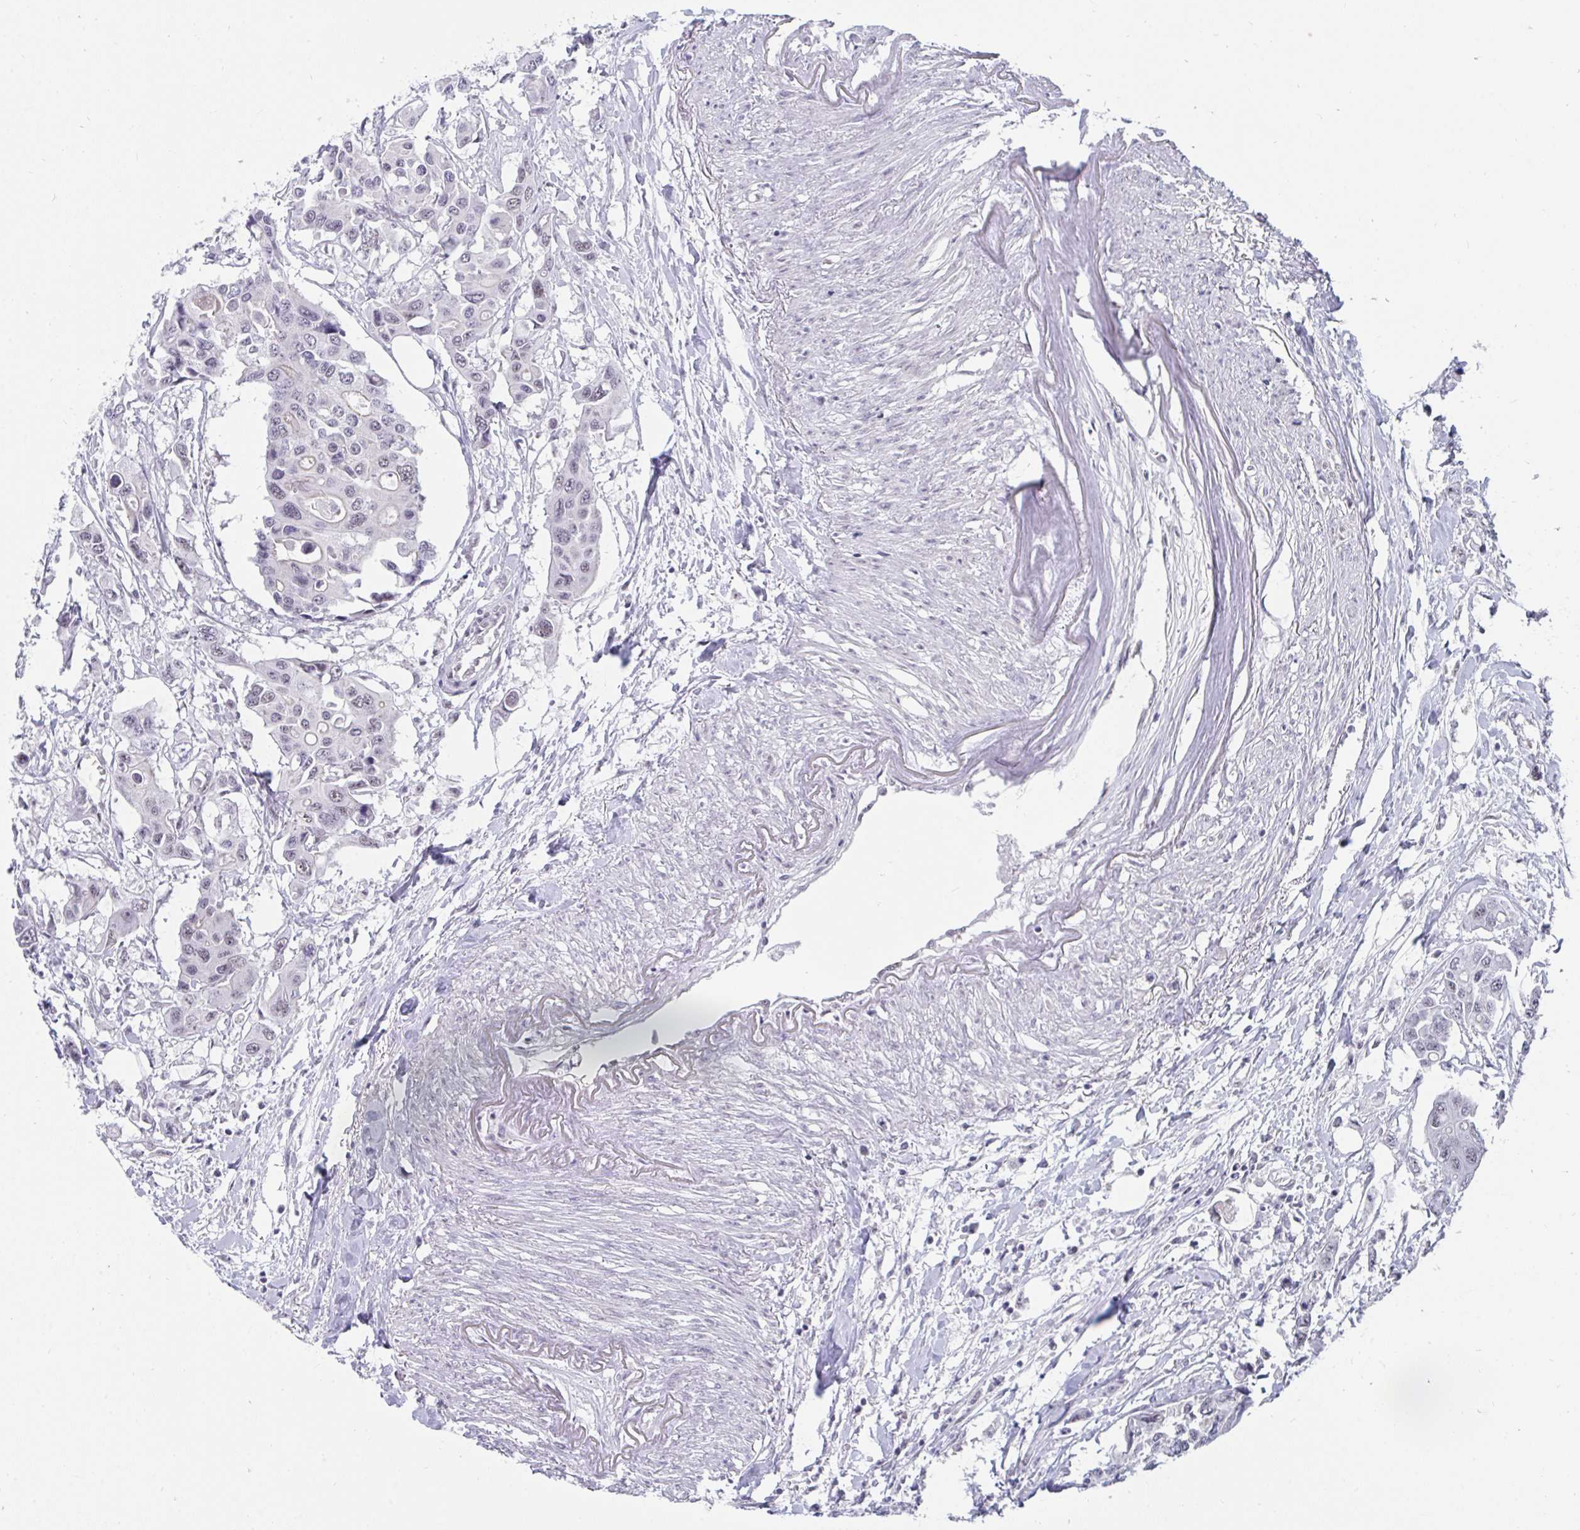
{"staining": {"intensity": "weak", "quantity": "<25%", "location": "cytoplasmic/membranous,nuclear"}, "tissue": "colorectal cancer", "cell_type": "Tumor cells", "image_type": "cancer", "snomed": [{"axis": "morphology", "description": "Adenocarcinoma, NOS"}, {"axis": "topography", "description": "Colon"}], "caption": "Histopathology image shows no significant protein expression in tumor cells of colorectal adenocarcinoma.", "gene": "PRR14", "patient": {"sex": "male", "age": 77}}